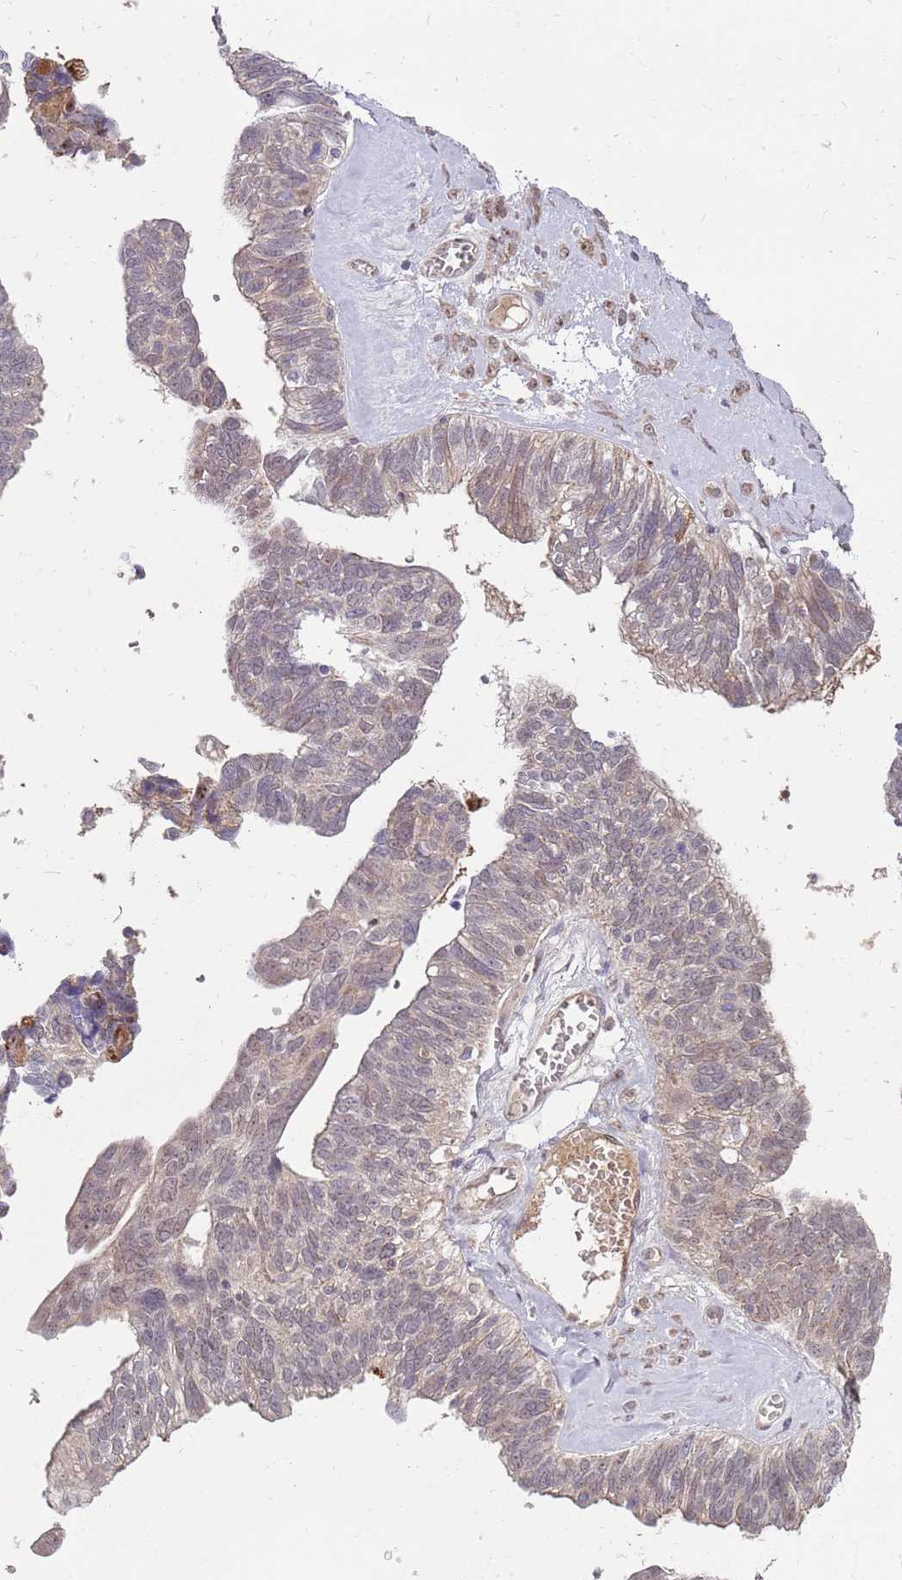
{"staining": {"intensity": "weak", "quantity": "25%-75%", "location": "cytoplasmic/membranous,nuclear"}, "tissue": "ovarian cancer", "cell_type": "Tumor cells", "image_type": "cancer", "snomed": [{"axis": "morphology", "description": "Cystadenocarcinoma, serous, NOS"}, {"axis": "topography", "description": "Ovary"}], "caption": "A brown stain labels weak cytoplasmic/membranous and nuclear staining of a protein in human serous cystadenocarcinoma (ovarian) tumor cells.", "gene": "NBPF6", "patient": {"sex": "female", "age": 79}}